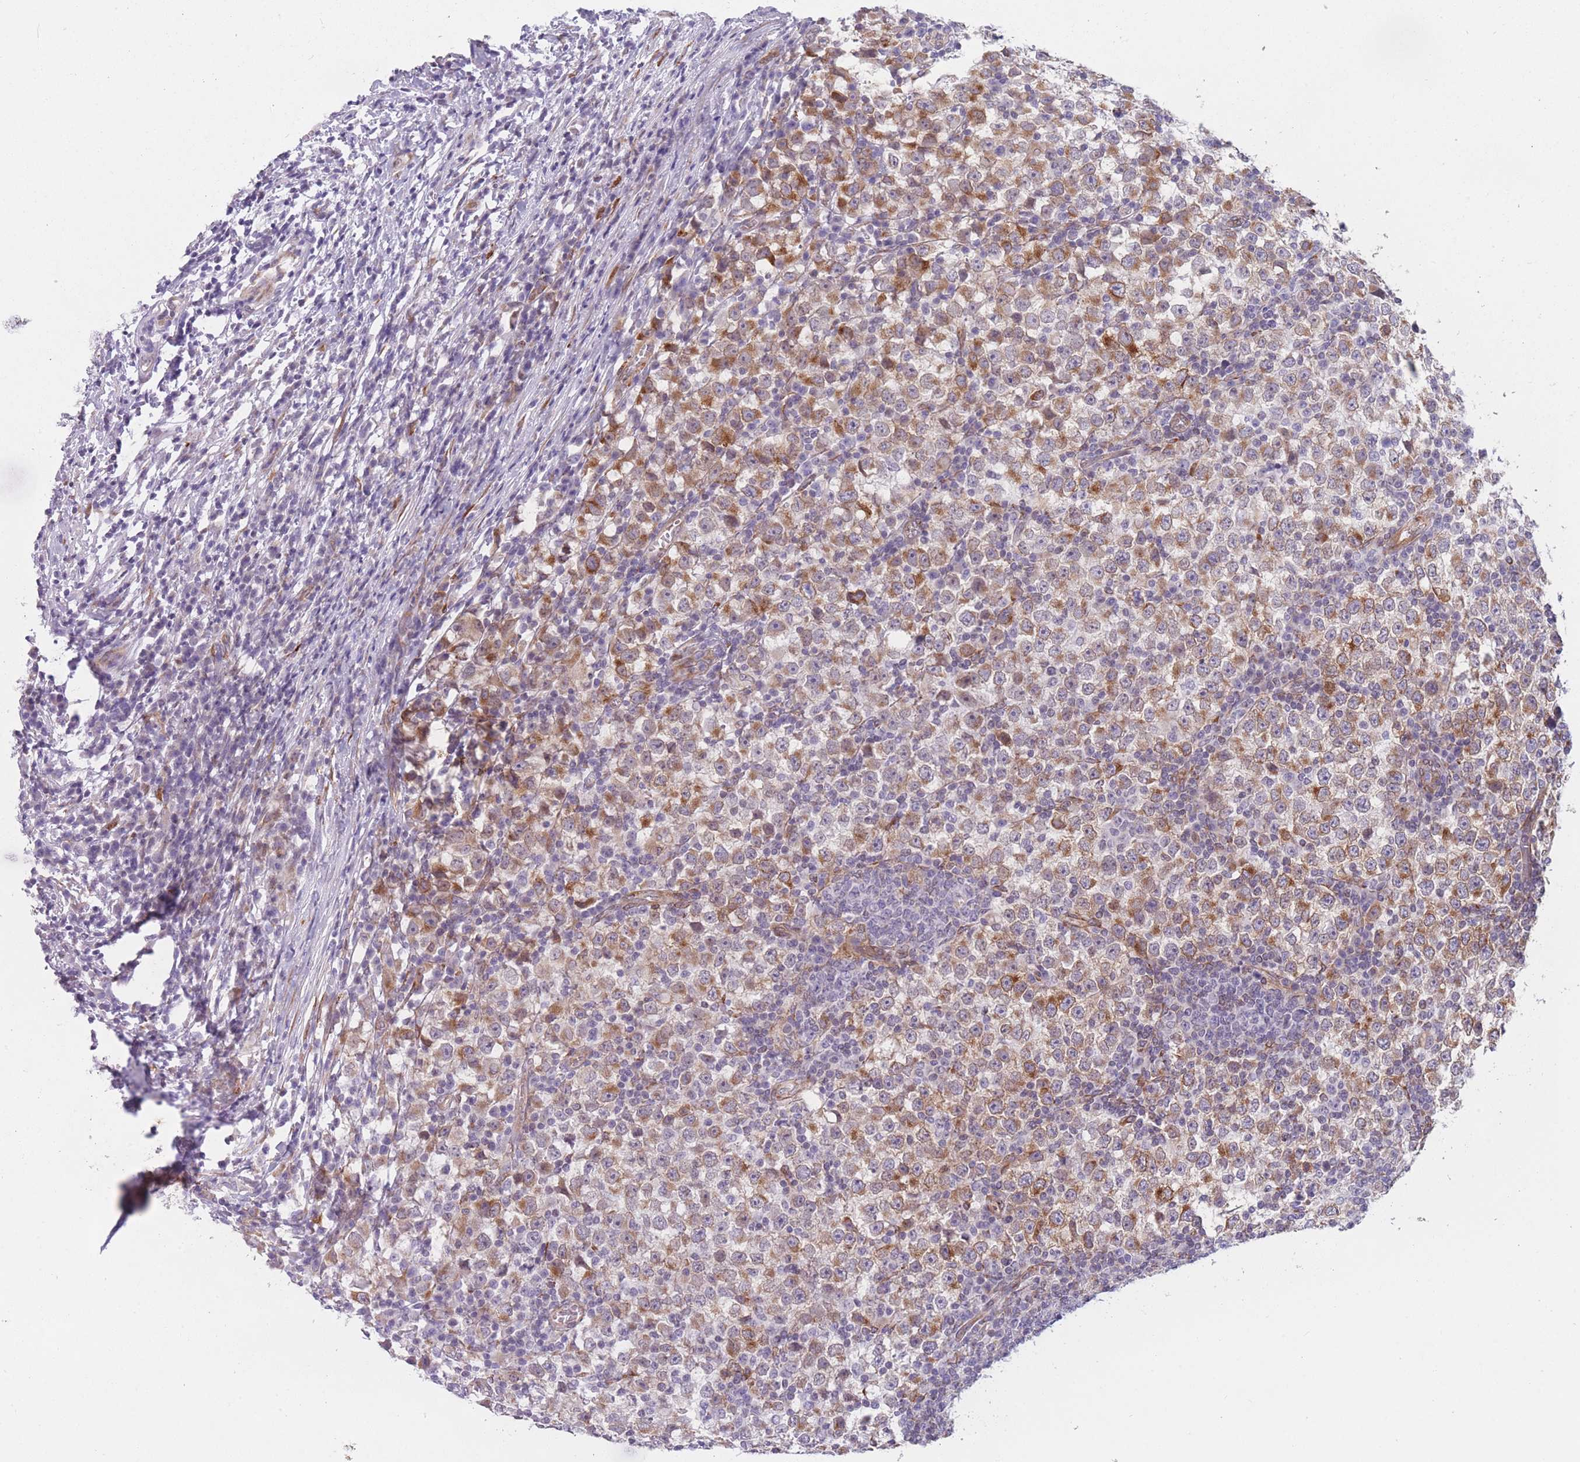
{"staining": {"intensity": "moderate", "quantity": ">75%", "location": "cytoplasmic/membranous"}, "tissue": "testis cancer", "cell_type": "Tumor cells", "image_type": "cancer", "snomed": [{"axis": "morphology", "description": "Seminoma, NOS"}, {"axis": "topography", "description": "Testis"}], "caption": "Testis seminoma stained with a brown dye shows moderate cytoplasmic/membranous positive staining in approximately >75% of tumor cells.", "gene": "AK9", "patient": {"sex": "male", "age": 65}}